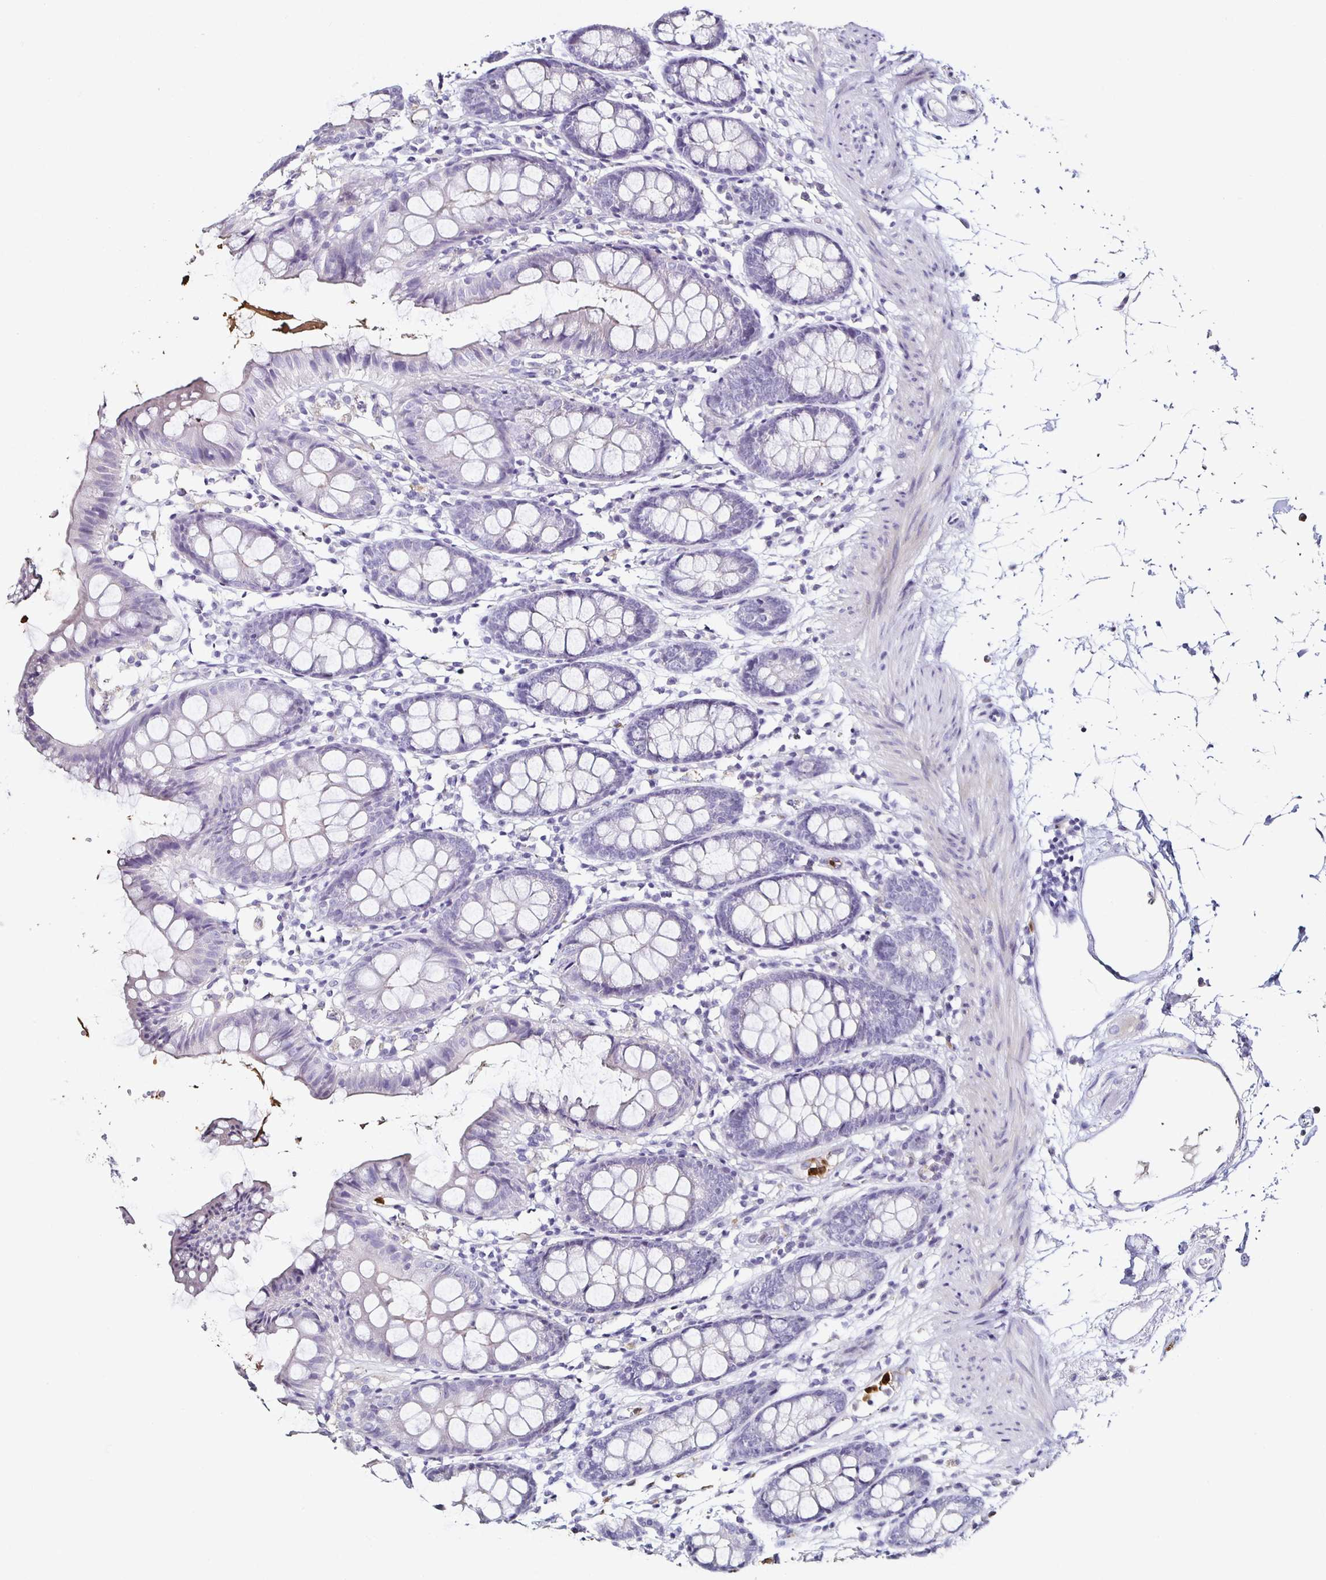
{"staining": {"intensity": "negative", "quantity": "none", "location": "none"}, "tissue": "colon", "cell_type": "Endothelial cells", "image_type": "normal", "snomed": [{"axis": "morphology", "description": "Normal tissue, NOS"}, {"axis": "topography", "description": "Colon"}], "caption": "The photomicrograph demonstrates no significant staining in endothelial cells of colon. (DAB immunohistochemistry, high magnification).", "gene": "TLR4", "patient": {"sex": "female", "age": 84}}